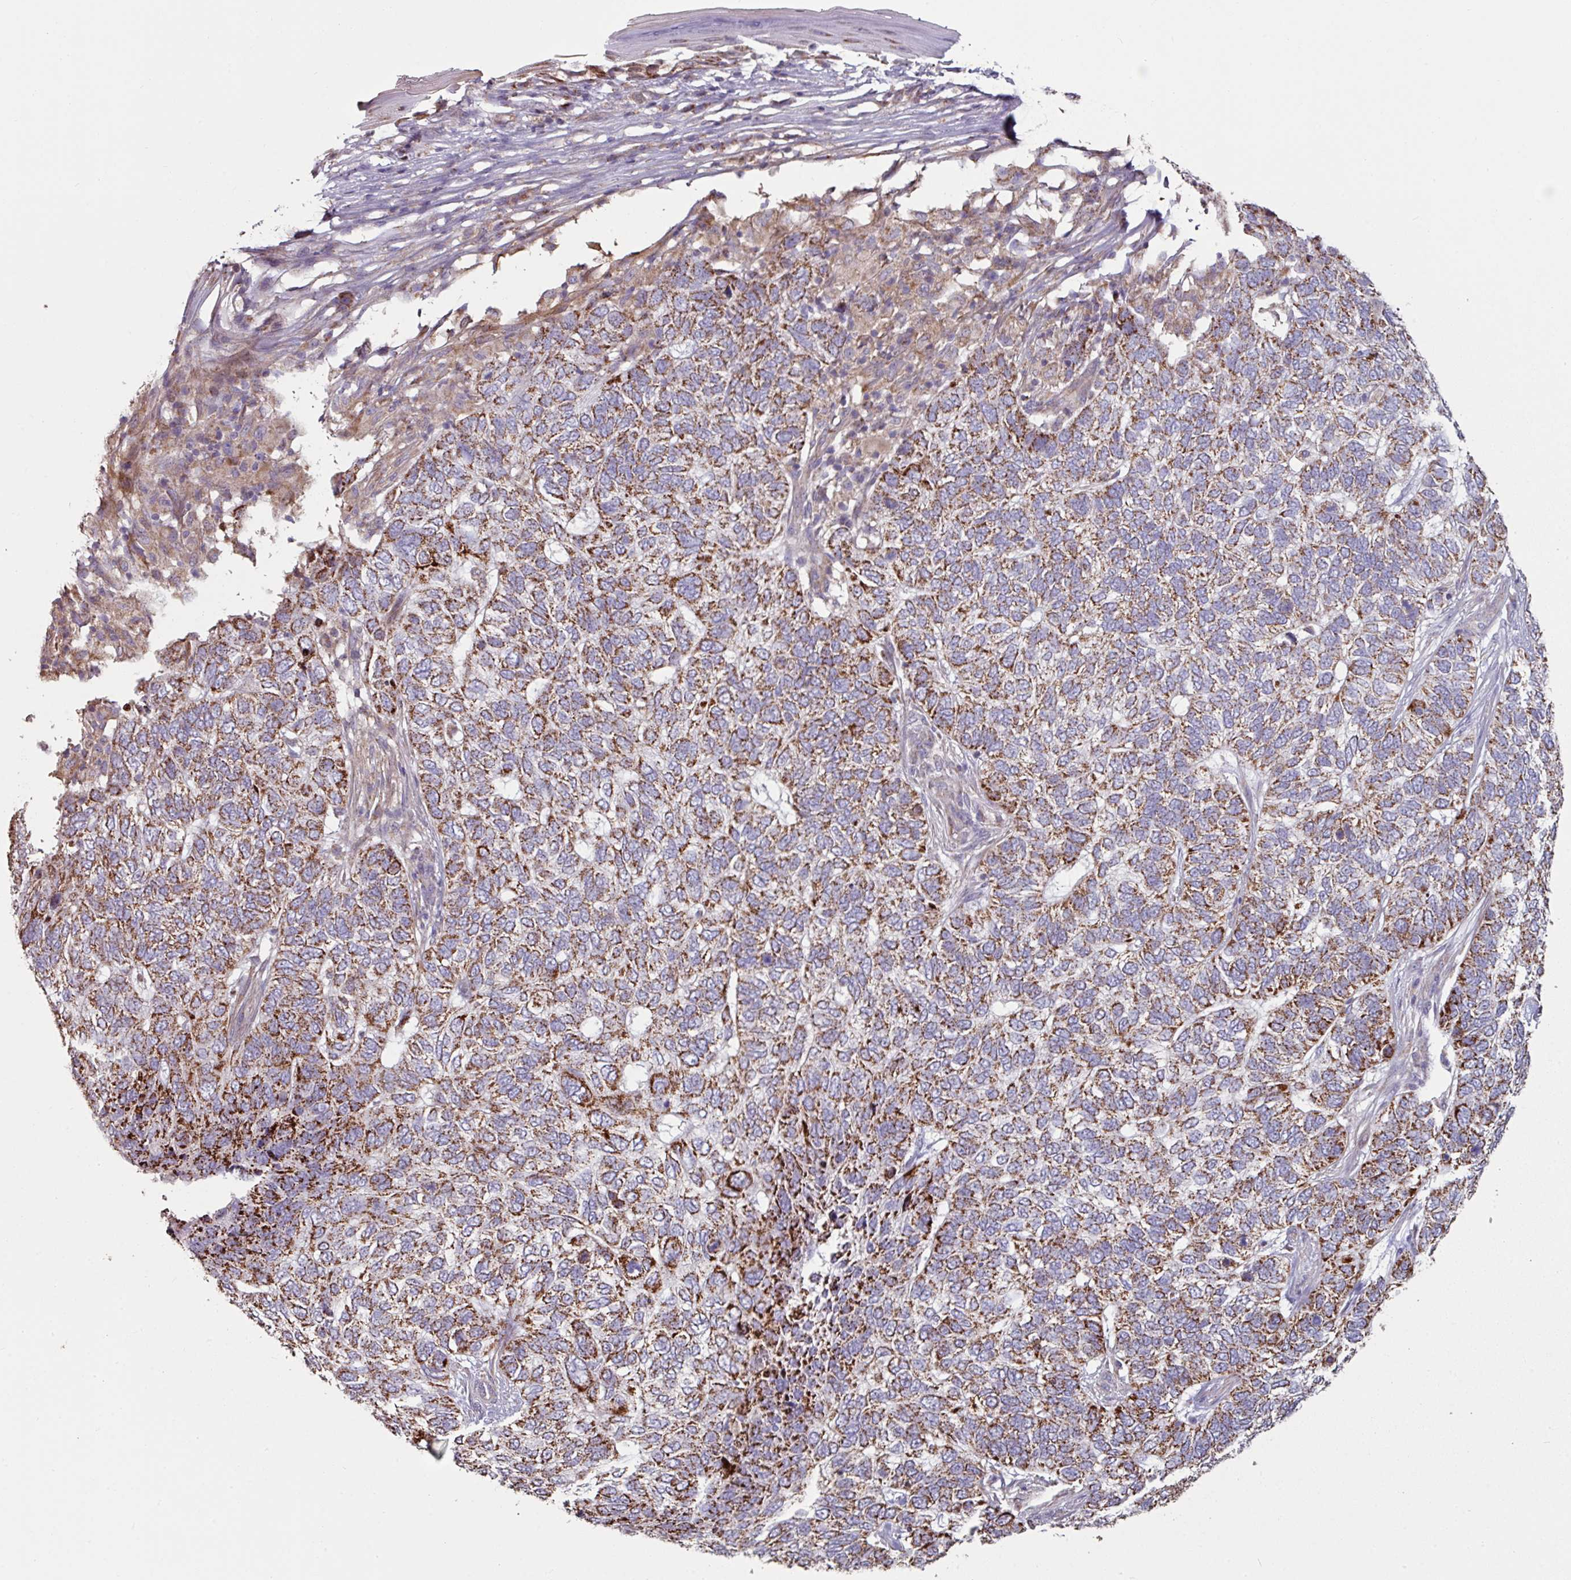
{"staining": {"intensity": "strong", "quantity": "25%-75%", "location": "cytoplasmic/membranous"}, "tissue": "skin cancer", "cell_type": "Tumor cells", "image_type": "cancer", "snomed": [{"axis": "morphology", "description": "Basal cell carcinoma"}, {"axis": "topography", "description": "Skin"}], "caption": "This photomicrograph exhibits skin cancer stained with immunohistochemistry to label a protein in brown. The cytoplasmic/membranous of tumor cells show strong positivity for the protein. Nuclei are counter-stained blue.", "gene": "OR2D3", "patient": {"sex": "female", "age": 65}}